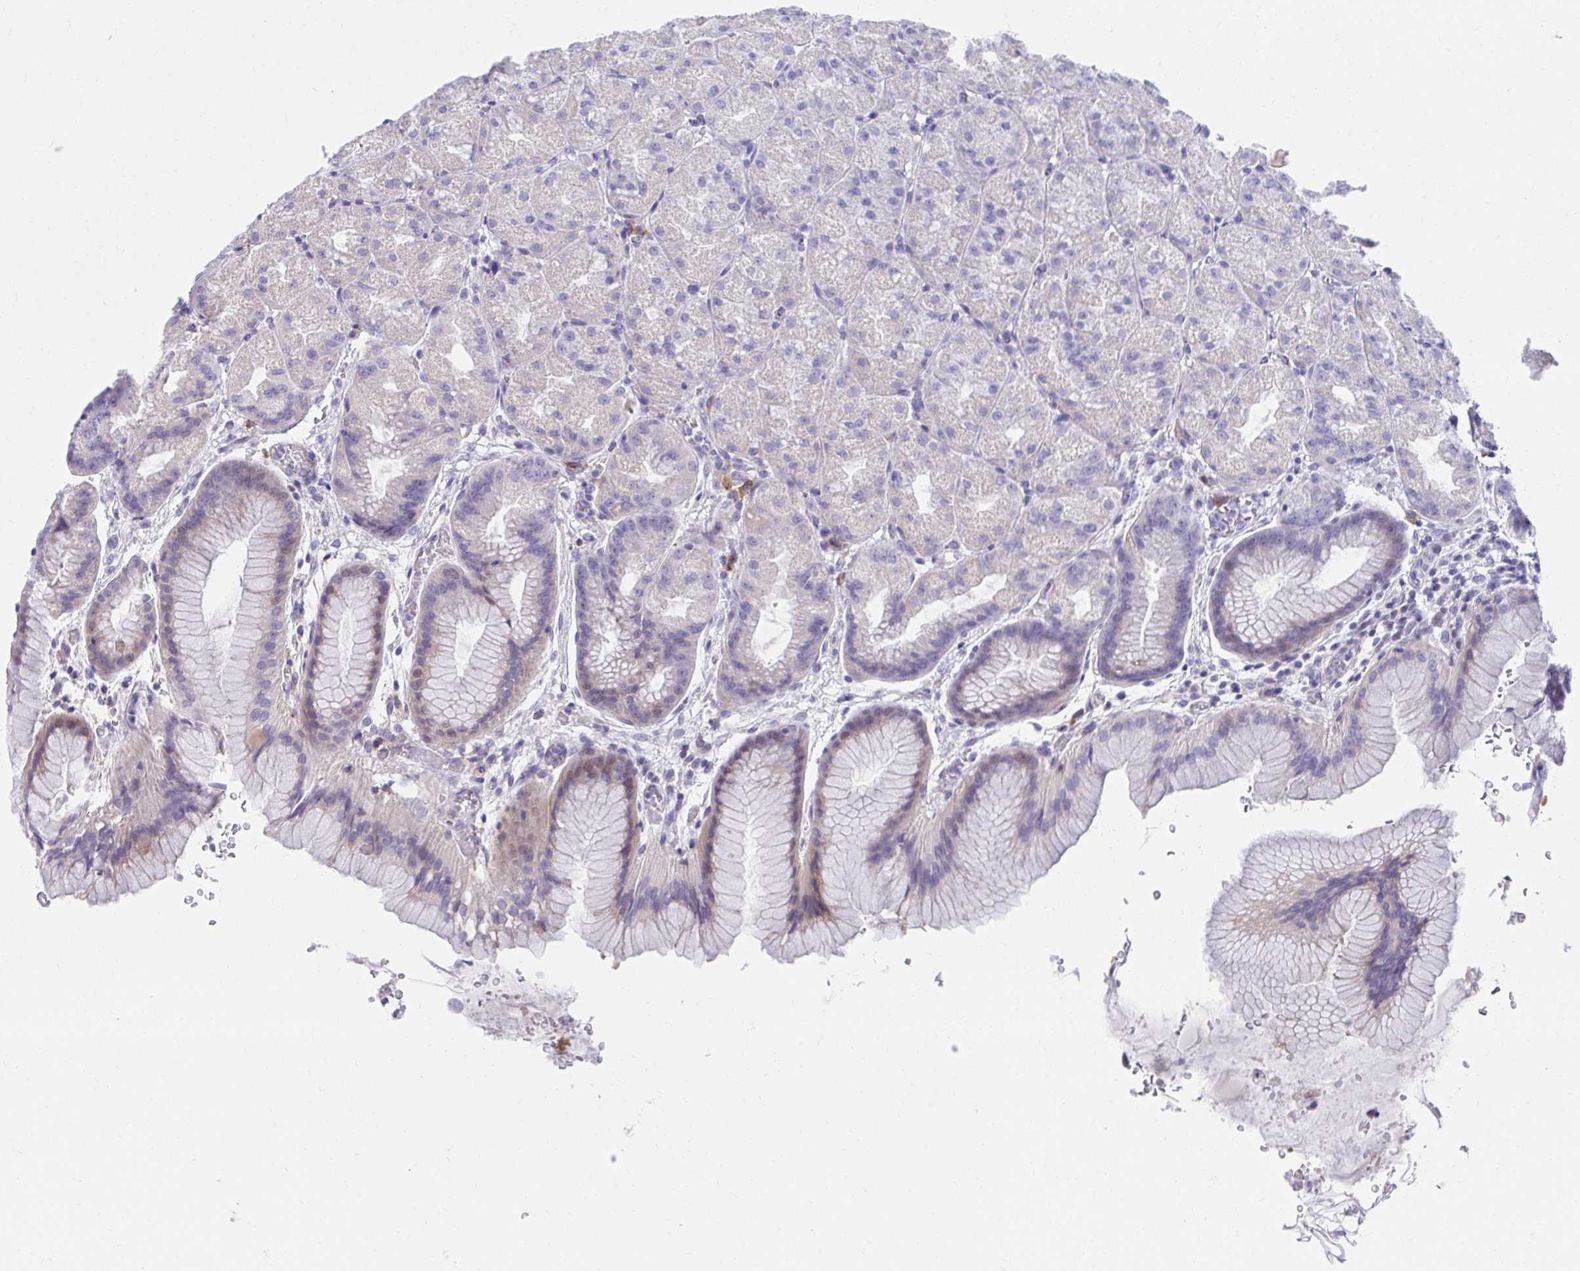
{"staining": {"intensity": "weak", "quantity": "<25%", "location": "cytoplasmic/membranous"}, "tissue": "stomach", "cell_type": "Glandular cells", "image_type": "normal", "snomed": [{"axis": "morphology", "description": "Normal tissue, NOS"}, {"axis": "topography", "description": "Stomach, upper"}, {"axis": "topography", "description": "Stomach"}], "caption": "Human stomach stained for a protein using immunohistochemistry (IHC) demonstrates no staining in glandular cells.", "gene": "SLAMF7", "patient": {"sex": "male", "age": 48}}